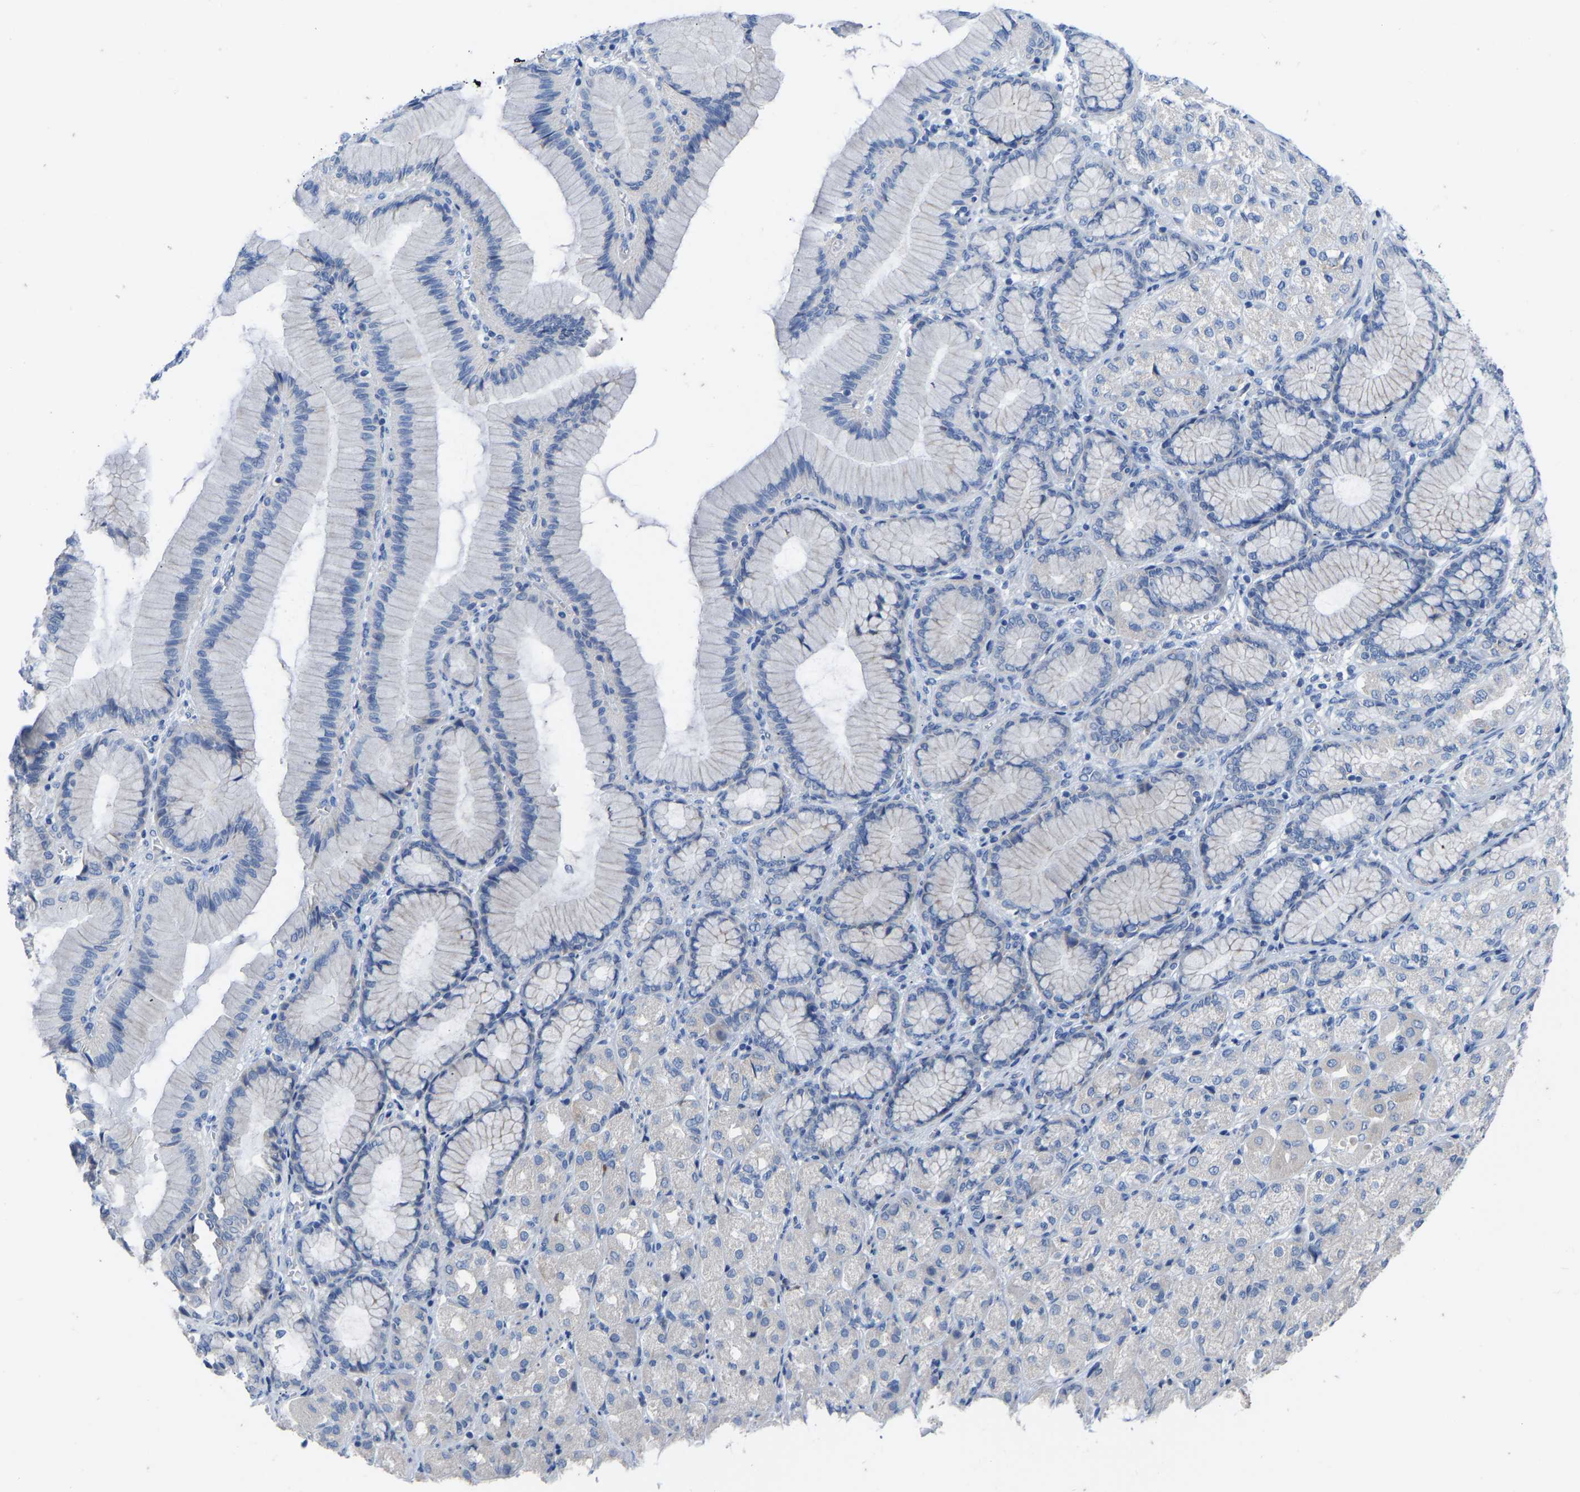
{"staining": {"intensity": "negative", "quantity": "none", "location": "none"}, "tissue": "stomach cancer", "cell_type": "Tumor cells", "image_type": "cancer", "snomed": [{"axis": "morphology", "description": "Adenocarcinoma, NOS"}, {"axis": "topography", "description": "Stomach"}], "caption": "Tumor cells are negative for protein expression in human stomach cancer.", "gene": "OLIG2", "patient": {"sex": "female", "age": 65}}